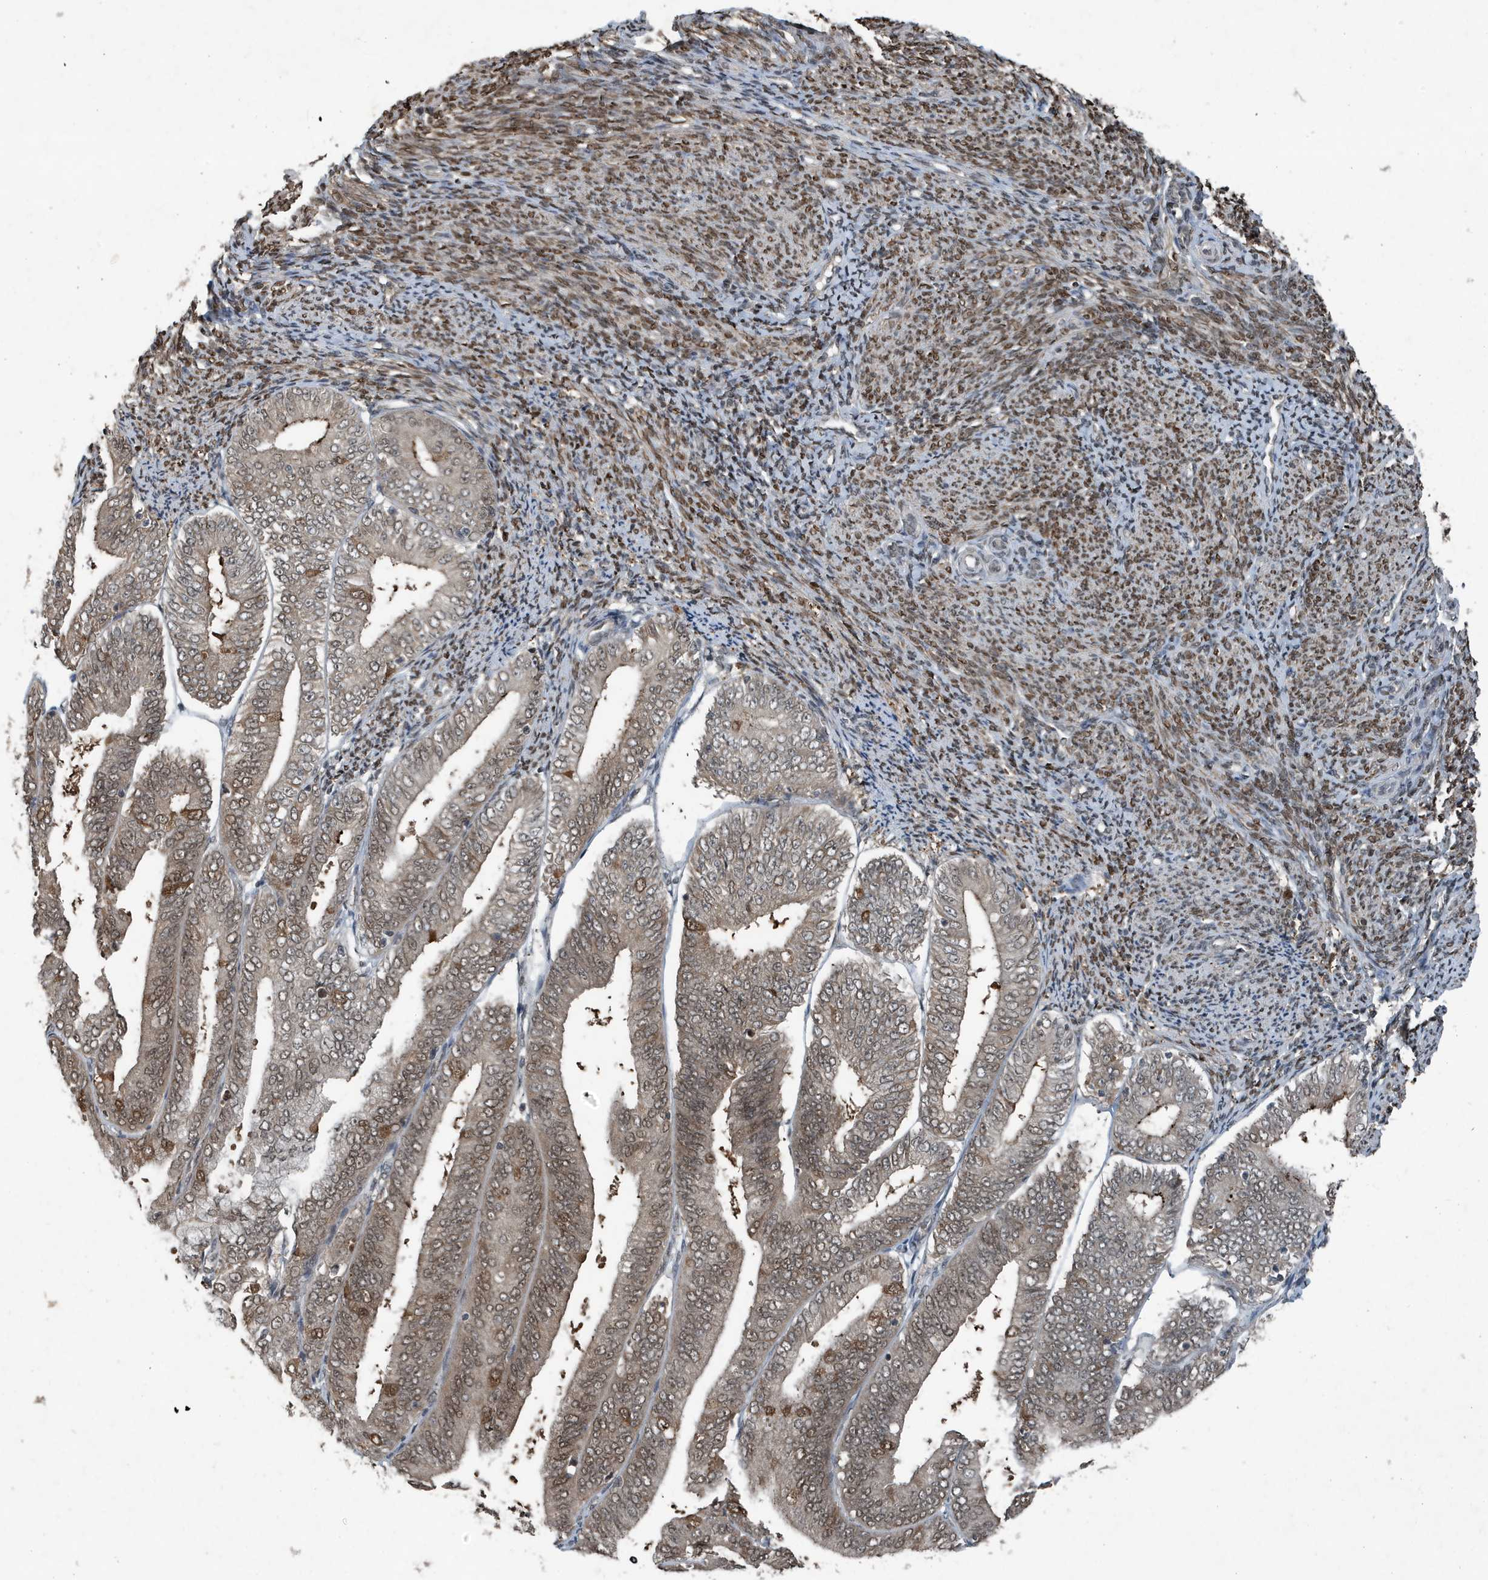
{"staining": {"intensity": "moderate", "quantity": "25%-75%", "location": "nuclear"}, "tissue": "endometrial cancer", "cell_type": "Tumor cells", "image_type": "cancer", "snomed": [{"axis": "morphology", "description": "Adenocarcinoma, NOS"}, {"axis": "topography", "description": "Endometrium"}], "caption": "Moderate nuclear protein positivity is present in about 25%-75% of tumor cells in endometrial cancer (adenocarcinoma).", "gene": "HSPA1A", "patient": {"sex": "female", "age": 63}}